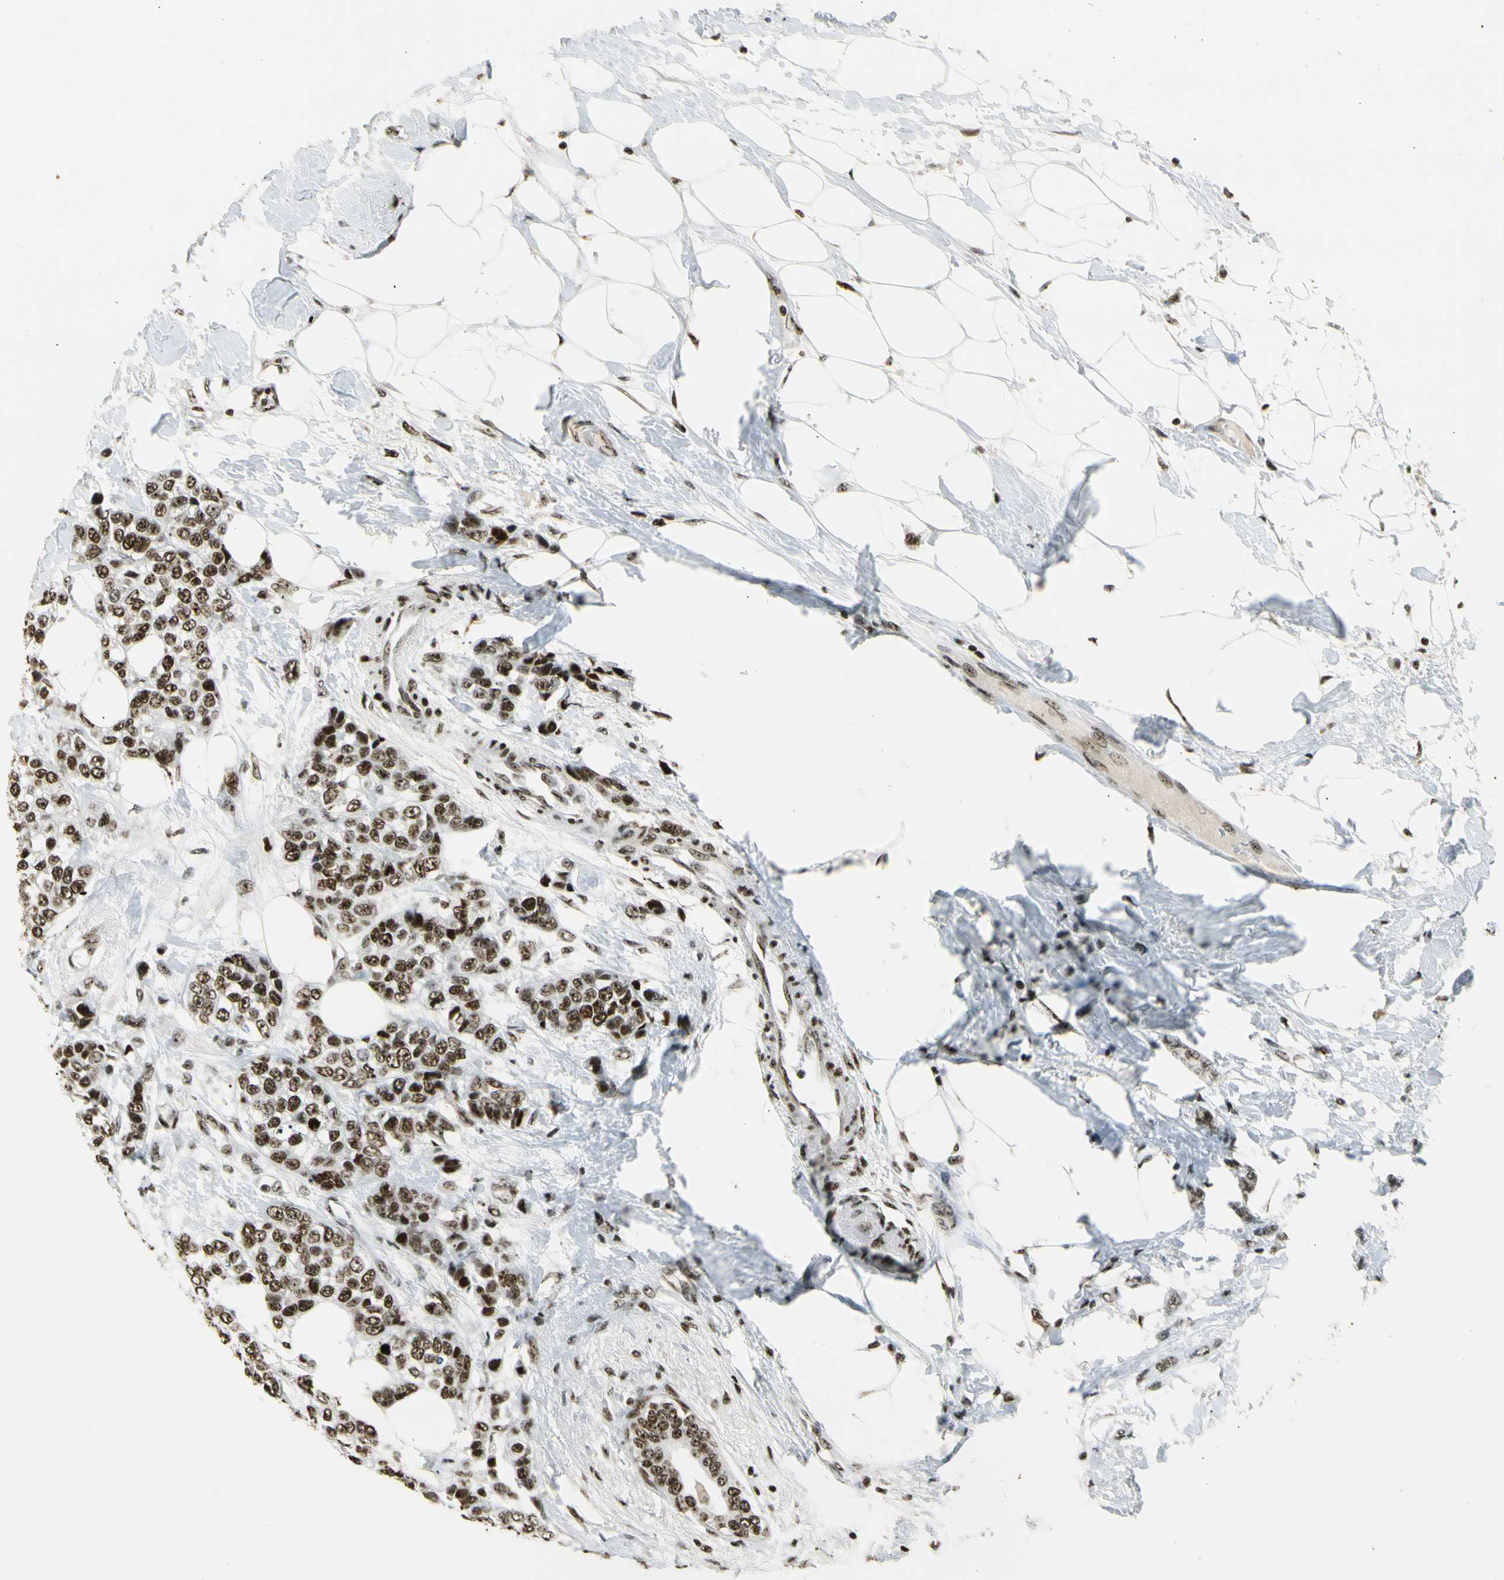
{"staining": {"intensity": "strong", "quantity": ">75%", "location": "nuclear"}, "tissue": "breast cancer", "cell_type": "Tumor cells", "image_type": "cancer", "snomed": [{"axis": "morphology", "description": "Duct carcinoma"}, {"axis": "topography", "description": "Breast"}], "caption": "This image displays infiltrating ductal carcinoma (breast) stained with IHC to label a protein in brown. The nuclear of tumor cells show strong positivity for the protein. Nuclei are counter-stained blue.", "gene": "UBTF", "patient": {"sex": "female", "age": 51}}